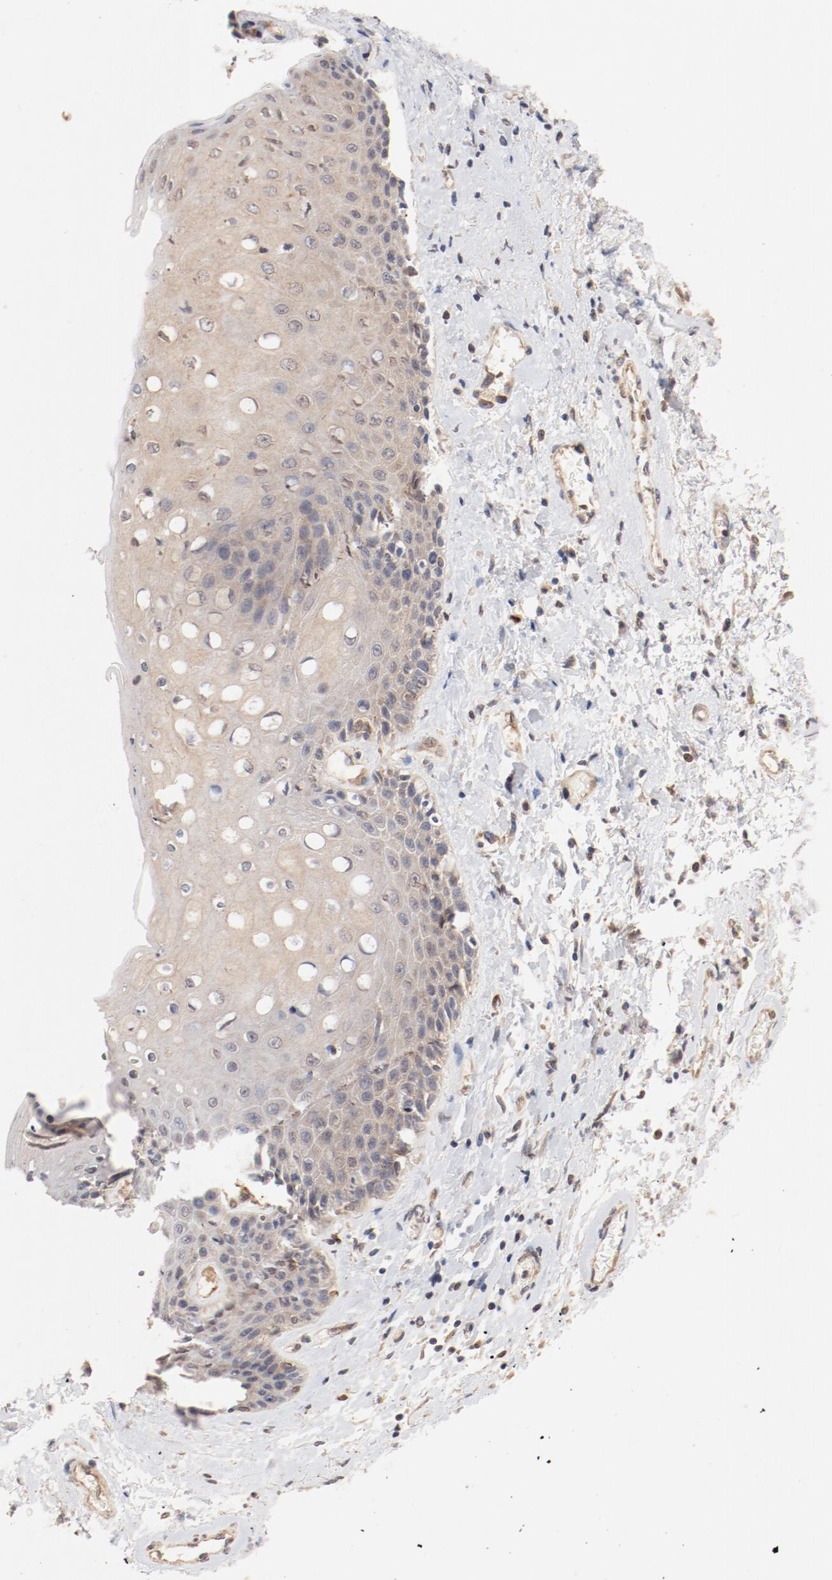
{"staining": {"intensity": "weak", "quantity": "25%-75%", "location": "cytoplasmic/membranous"}, "tissue": "skin", "cell_type": "Epidermal cells", "image_type": "normal", "snomed": [{"axis": "morphology", "description": "Normal tissue, NOS"}, {"axis": "topography", "description": "Anal"}], "caption": "About 25%-75% of epidermal cells in normal skin demonstrate weak cytoplasmic/membranous protein positivity as visualized by brown immunohistochemical staining.", "gene": "UBE2J1", "patient": {"sex": "female", "age": 46}}